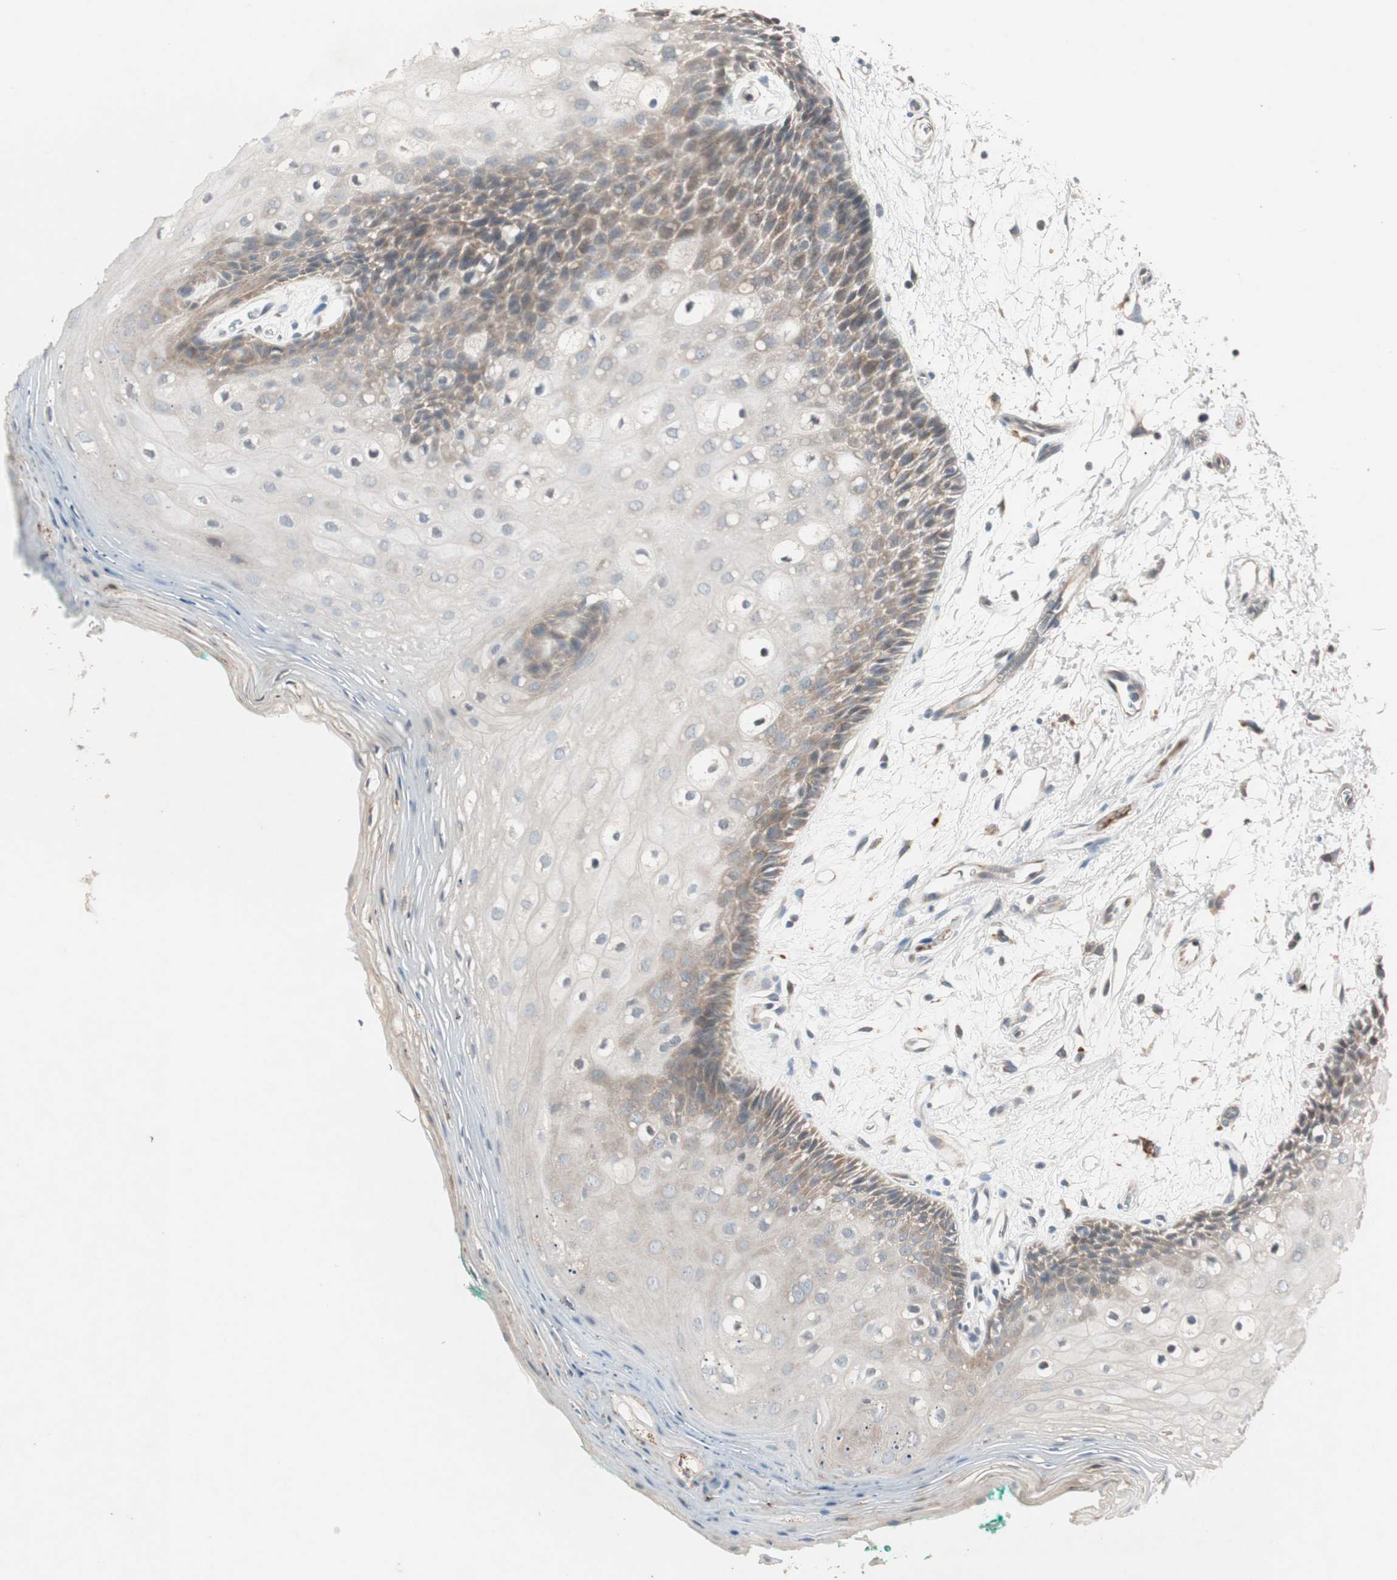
{"staining": {"intensity": "moderate", "quantity": "<25%", "location": "cytoplasmic/membranous"}, "tissue": "oral mucosa", "cell_type": "Squamous epithelial cells", "image_type": "normal", "snomed": [{"axis": "morphology", "description": "Normal tissue, NOS"}, {"axis": "topography", "description": "Skeletal muscle"}, {"axis": "topography", "description": "Oral tissue"}, {"axis": "topography", "description": "Peripheral nerve tissue"}], "caption": "Immunohistochemical staining of normal human oral mucosa demonstrates <25% levels of moderate cytoplasmic/membranous protein staining in about <25% of squamous epithelial cells.", "gene": "NCLN", "patient": {"sex": "female", "age": 84}}